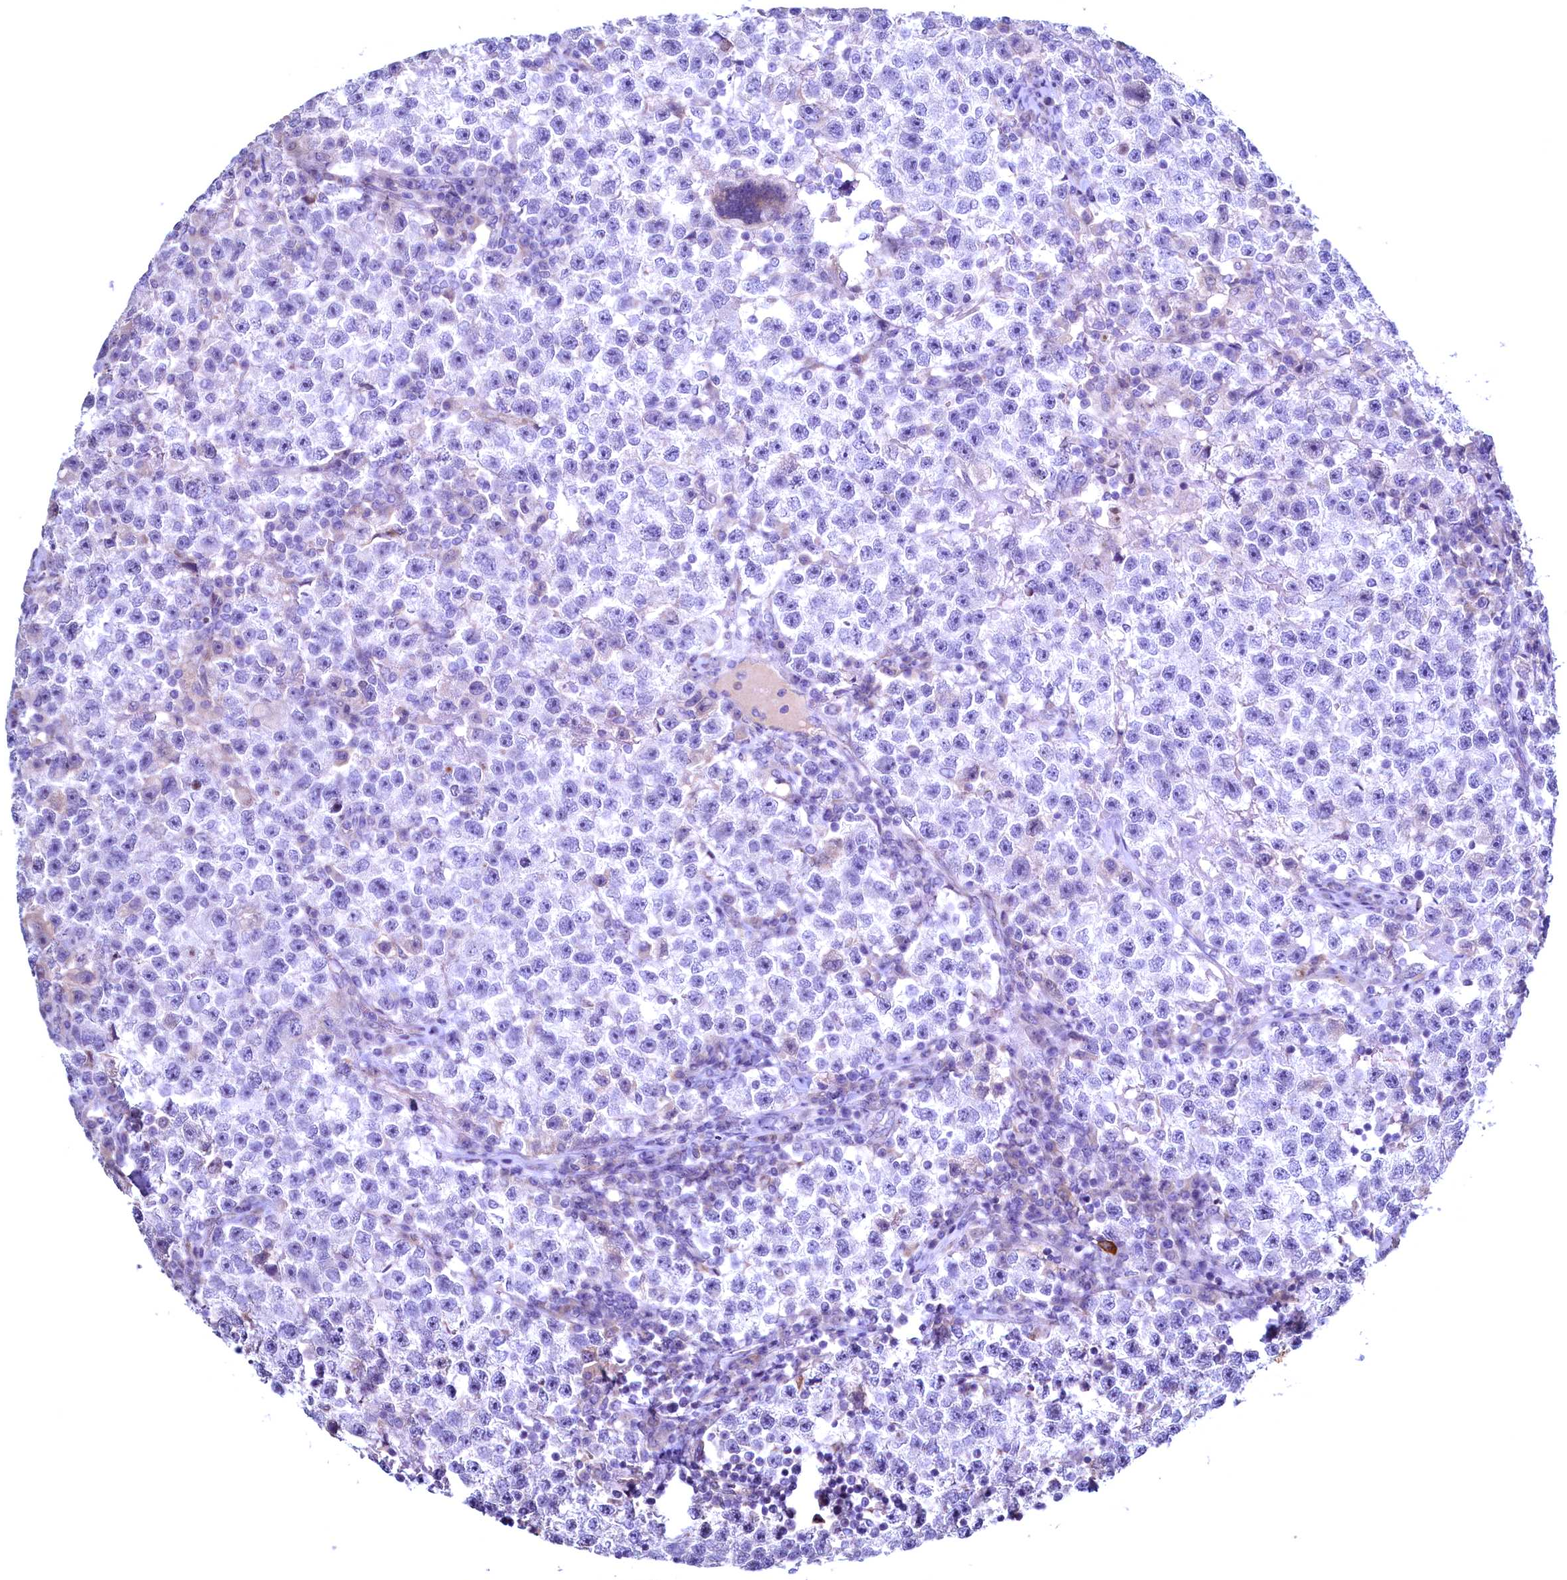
{"staining": {"intensity": "negative", "quantity": "none", "location": "none"}, "tissue": "testis cancer", "cell_type": "Tumor cells", "image_type": "cancer", "snomed": [{"axis": "morphology", "description": "Seminoma, NOS"}, {"axis": "topography", "description": "Testis"}], "caption": "There is no significant expression in tumor cells of testis cancer.", "gene": "MAP1LC3A", "patient": {"sex": "male", "age": 22}}